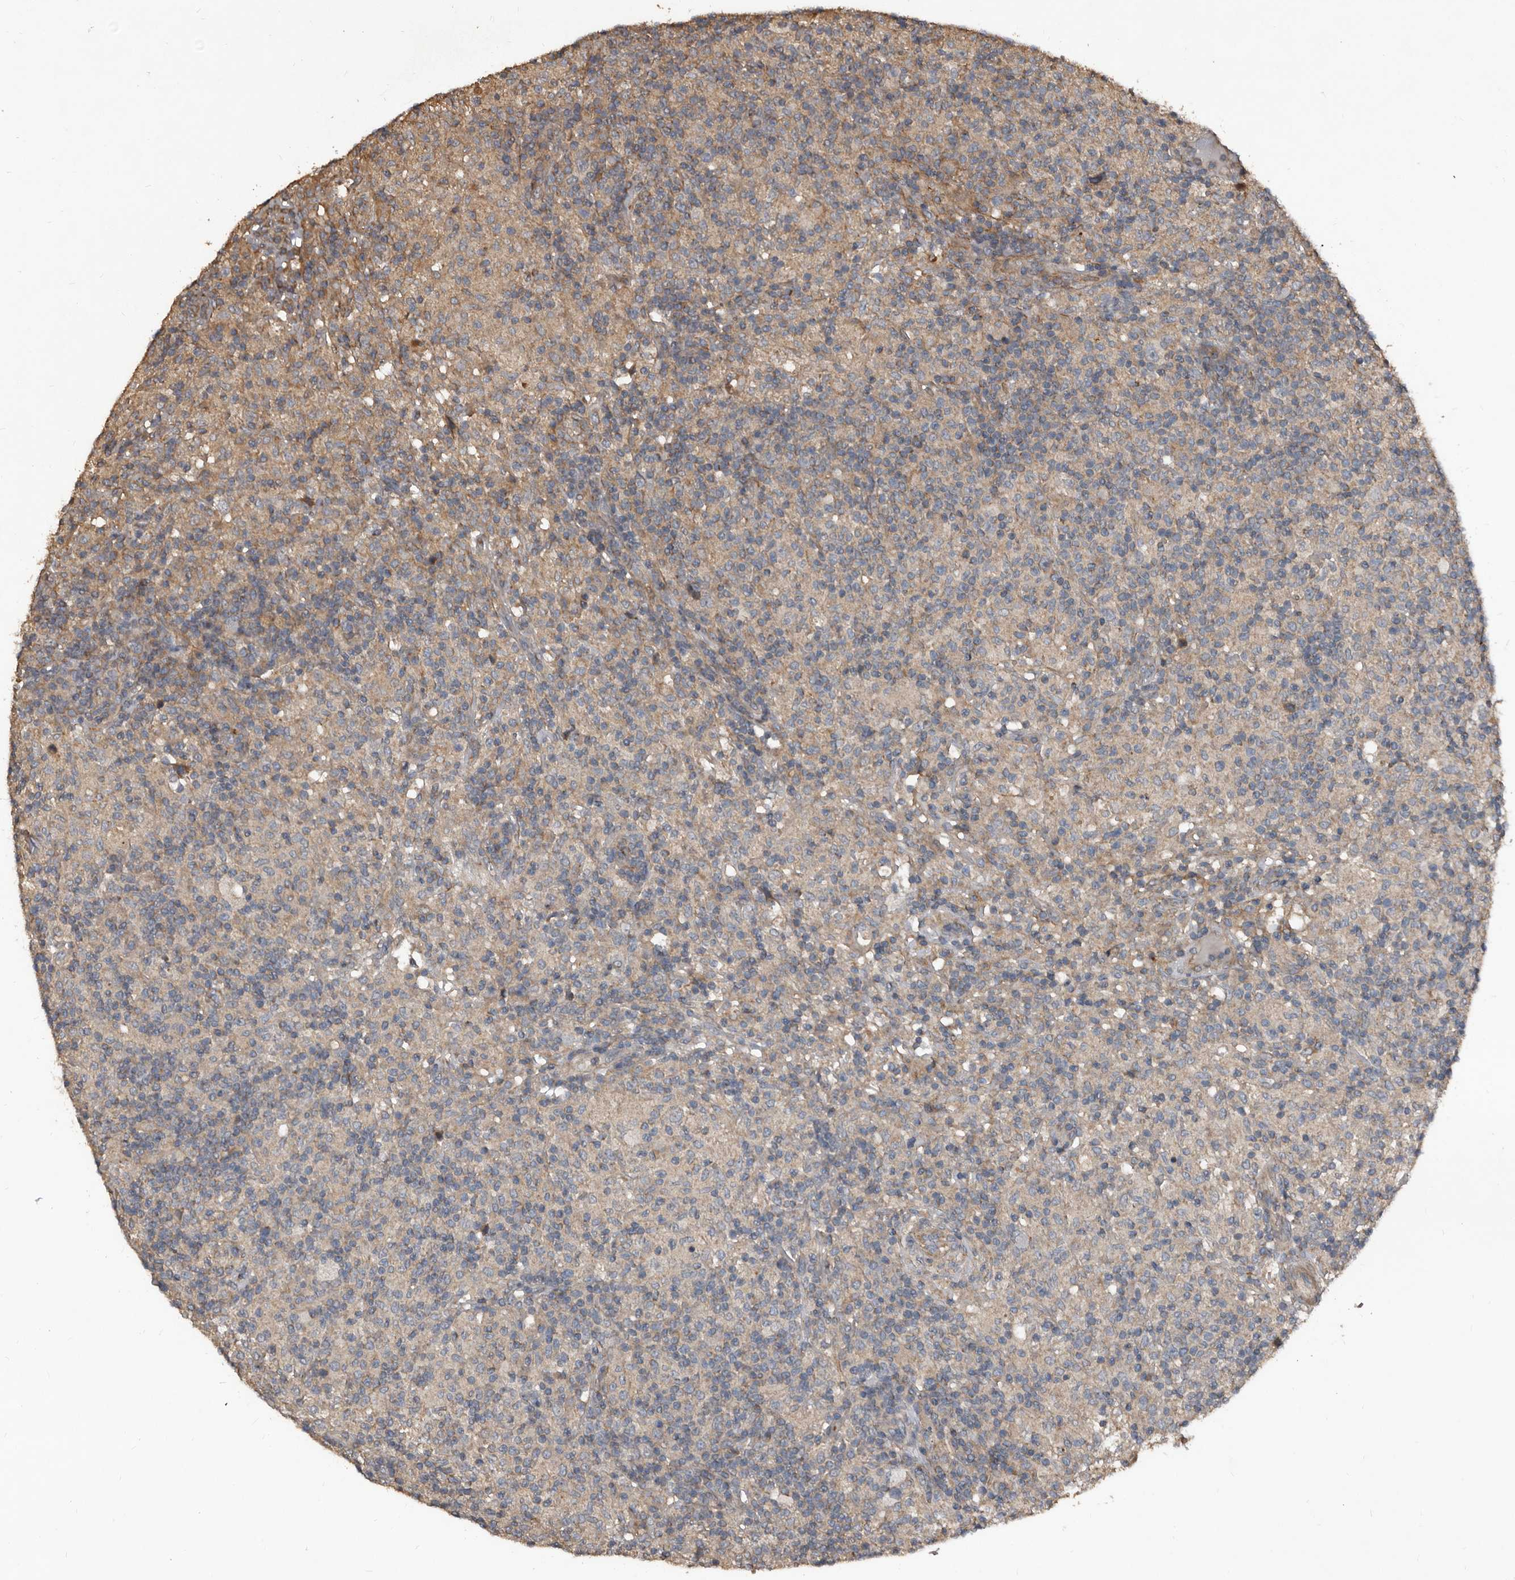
{"staining": {"intensity": "negative", "quantity": "none", "location": "none"}, "tissue": "lymphoma", "cell_type": "Tumor cells", "image_type": "cancer", "snomed": [{"axis": "morphology", "description": "Hodgkin's disease, NOS"}, {"axis": "topography", "description": "Lymph node"}], "caption": "Lymphoma stained for a protein using IHC exhibits no expression tumor cells.", "gene": "GREB1", "patient": {"sex": "male", "age": 70}}